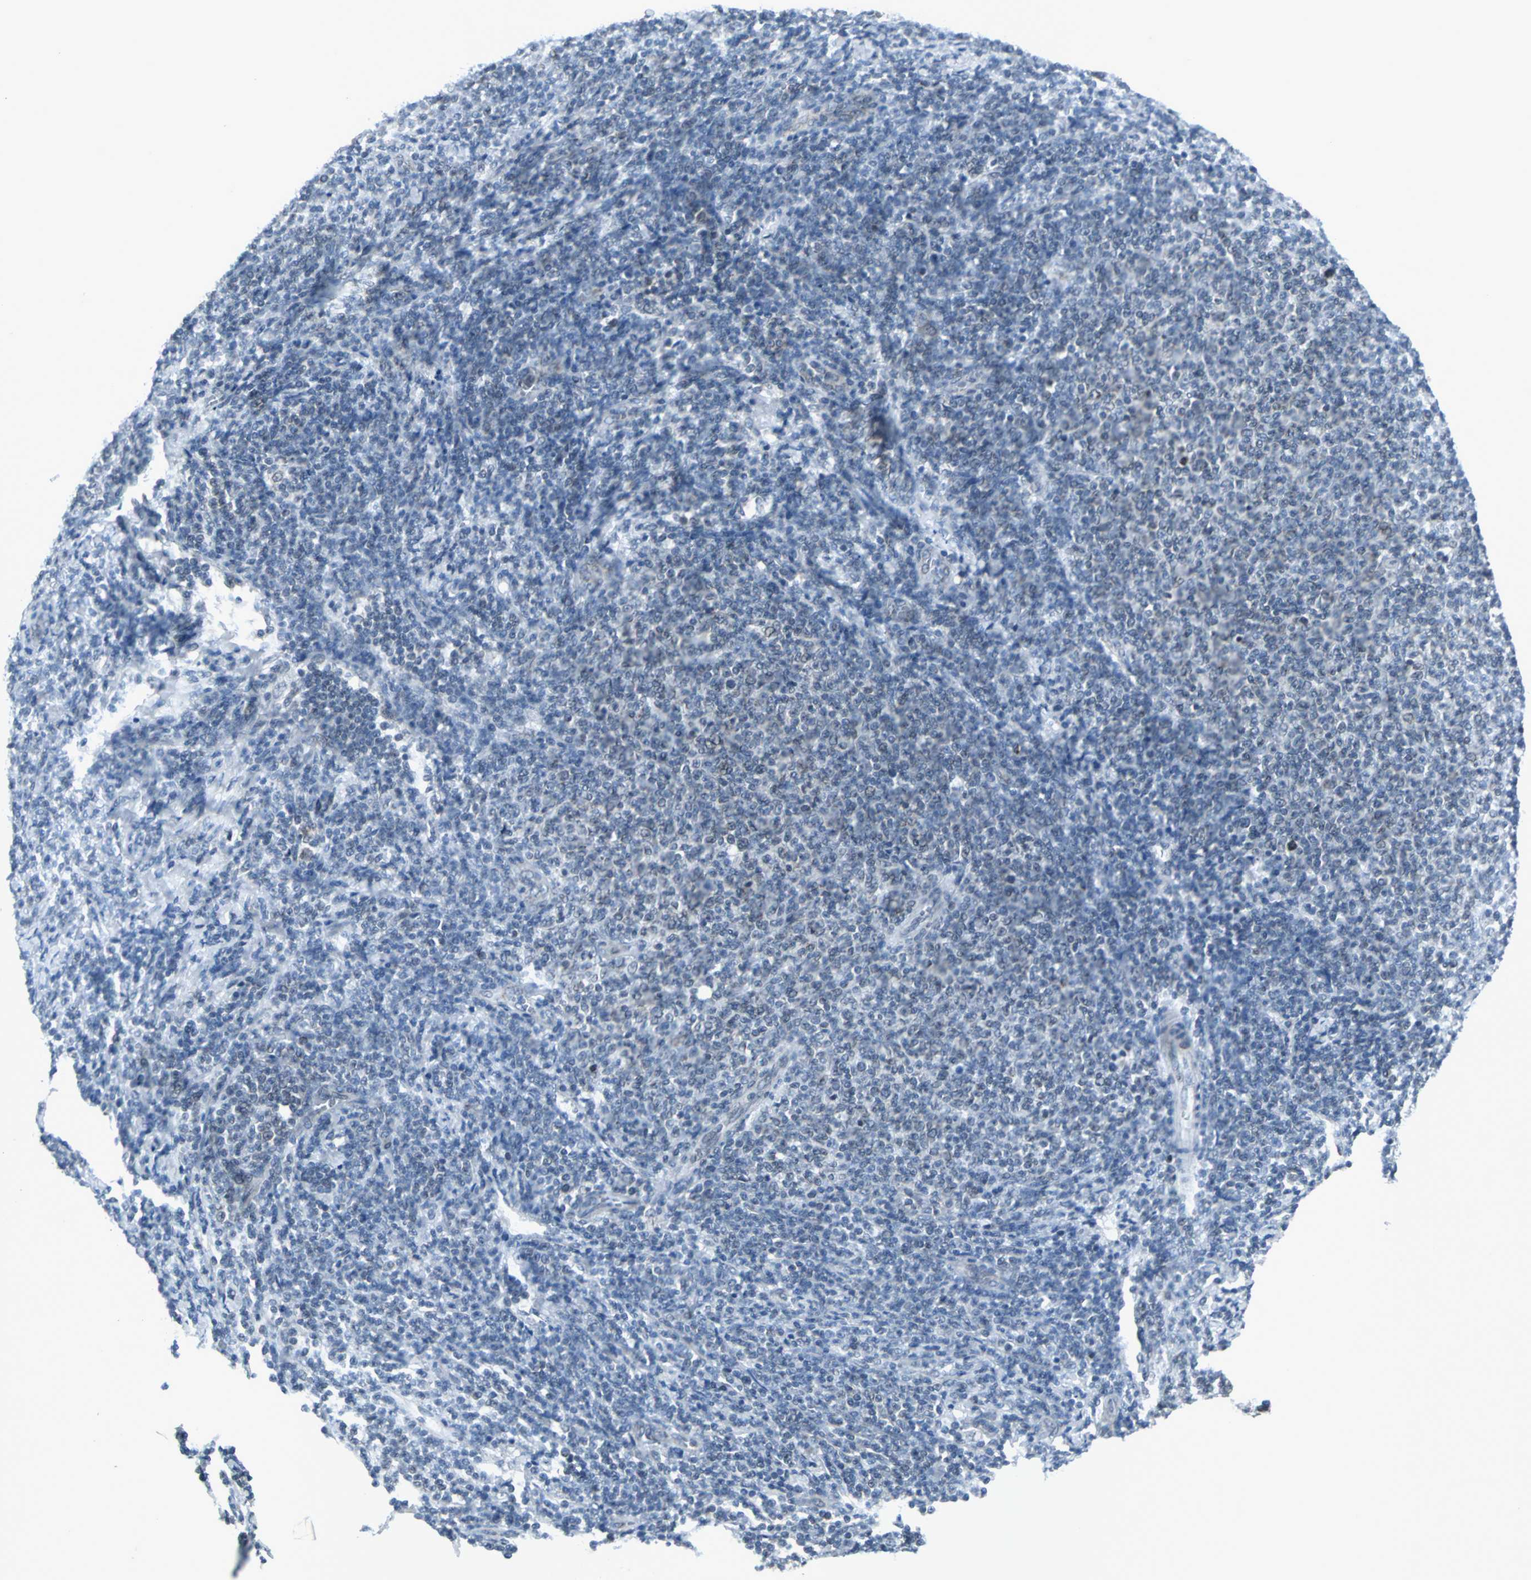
{"staining": {"intensity": "weak", "quantity": "<25%", "location": "nuclear"}, "tissue": "lymphoma", "cell_type": "Tumor cells", "image_type": "cancer", "snomed": [{"axis": "morphology", "description": "Malignant lymphoma, non-Hodgkin's type, Low grade"}, {"axis": "topography", "description": "Lymph node"}], "caption": "An immunohistochemistry (IHC) photomicrograph of low-grade malignant lymphoma, non-Hodgkin's type is shown. There is no staining in tumor cells of low-grade malignant lymphoma, non-Hodgkin's type.", "gene": "SNUPN", "patient": {"sex": "male", "age": 66}}